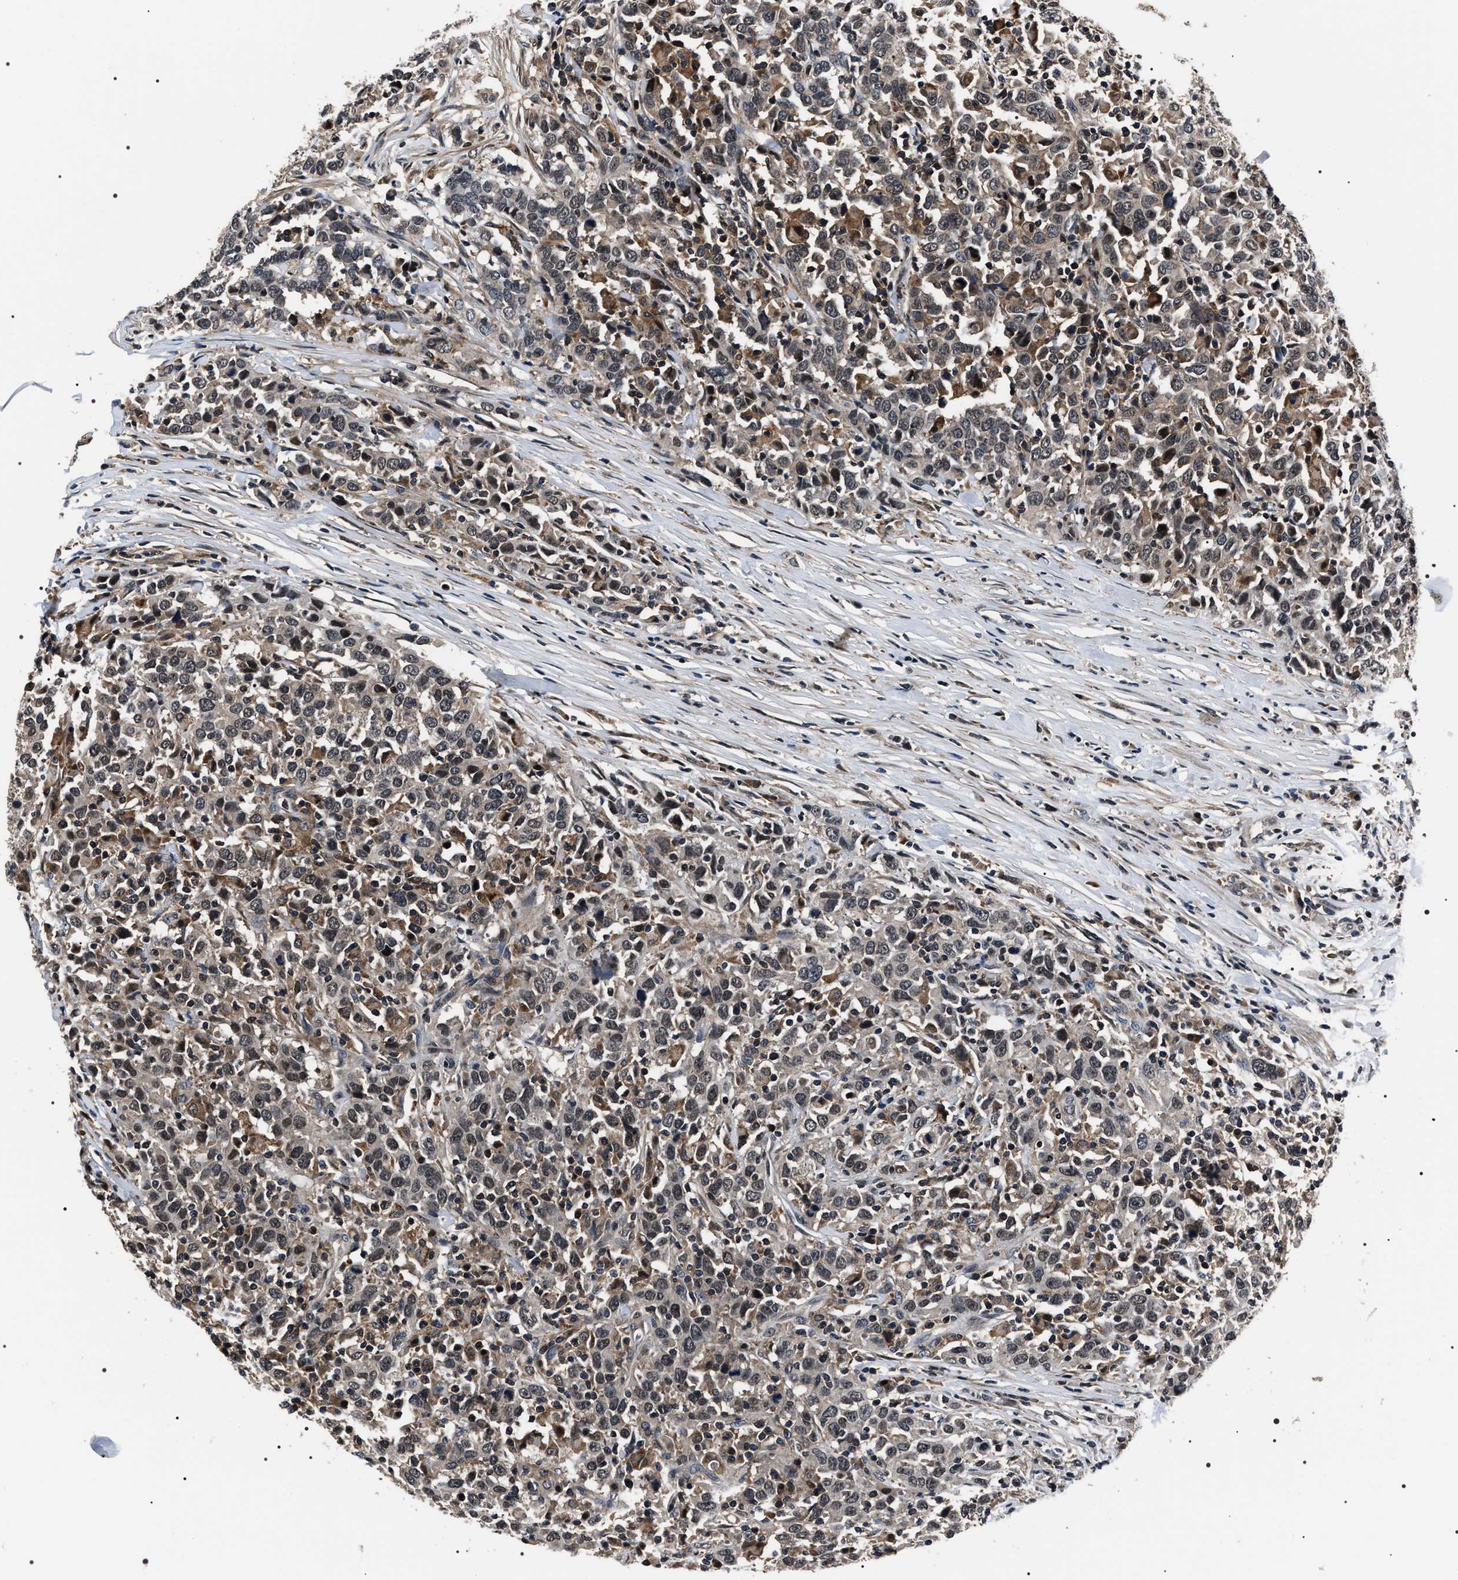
{"staining": {"intensity": "weak", "quantity": "<25%", "location": "nuclear"}, "tissue": "urothelial cancer", "cell_type": "Tumor cells", "image_type": "cancer", "snomed": [{"axis": "morphology", "description": "Urothelial carcinoma, High grade"}, {"axis": "topography", "description": "Urinary bladder"}], "caption": "Urothelial cancer was stained to show a protein in brown. There is no significant staining in tumor cells.", "gene": "SIPA1", "patient": {"sex": "male", "age": 61}}